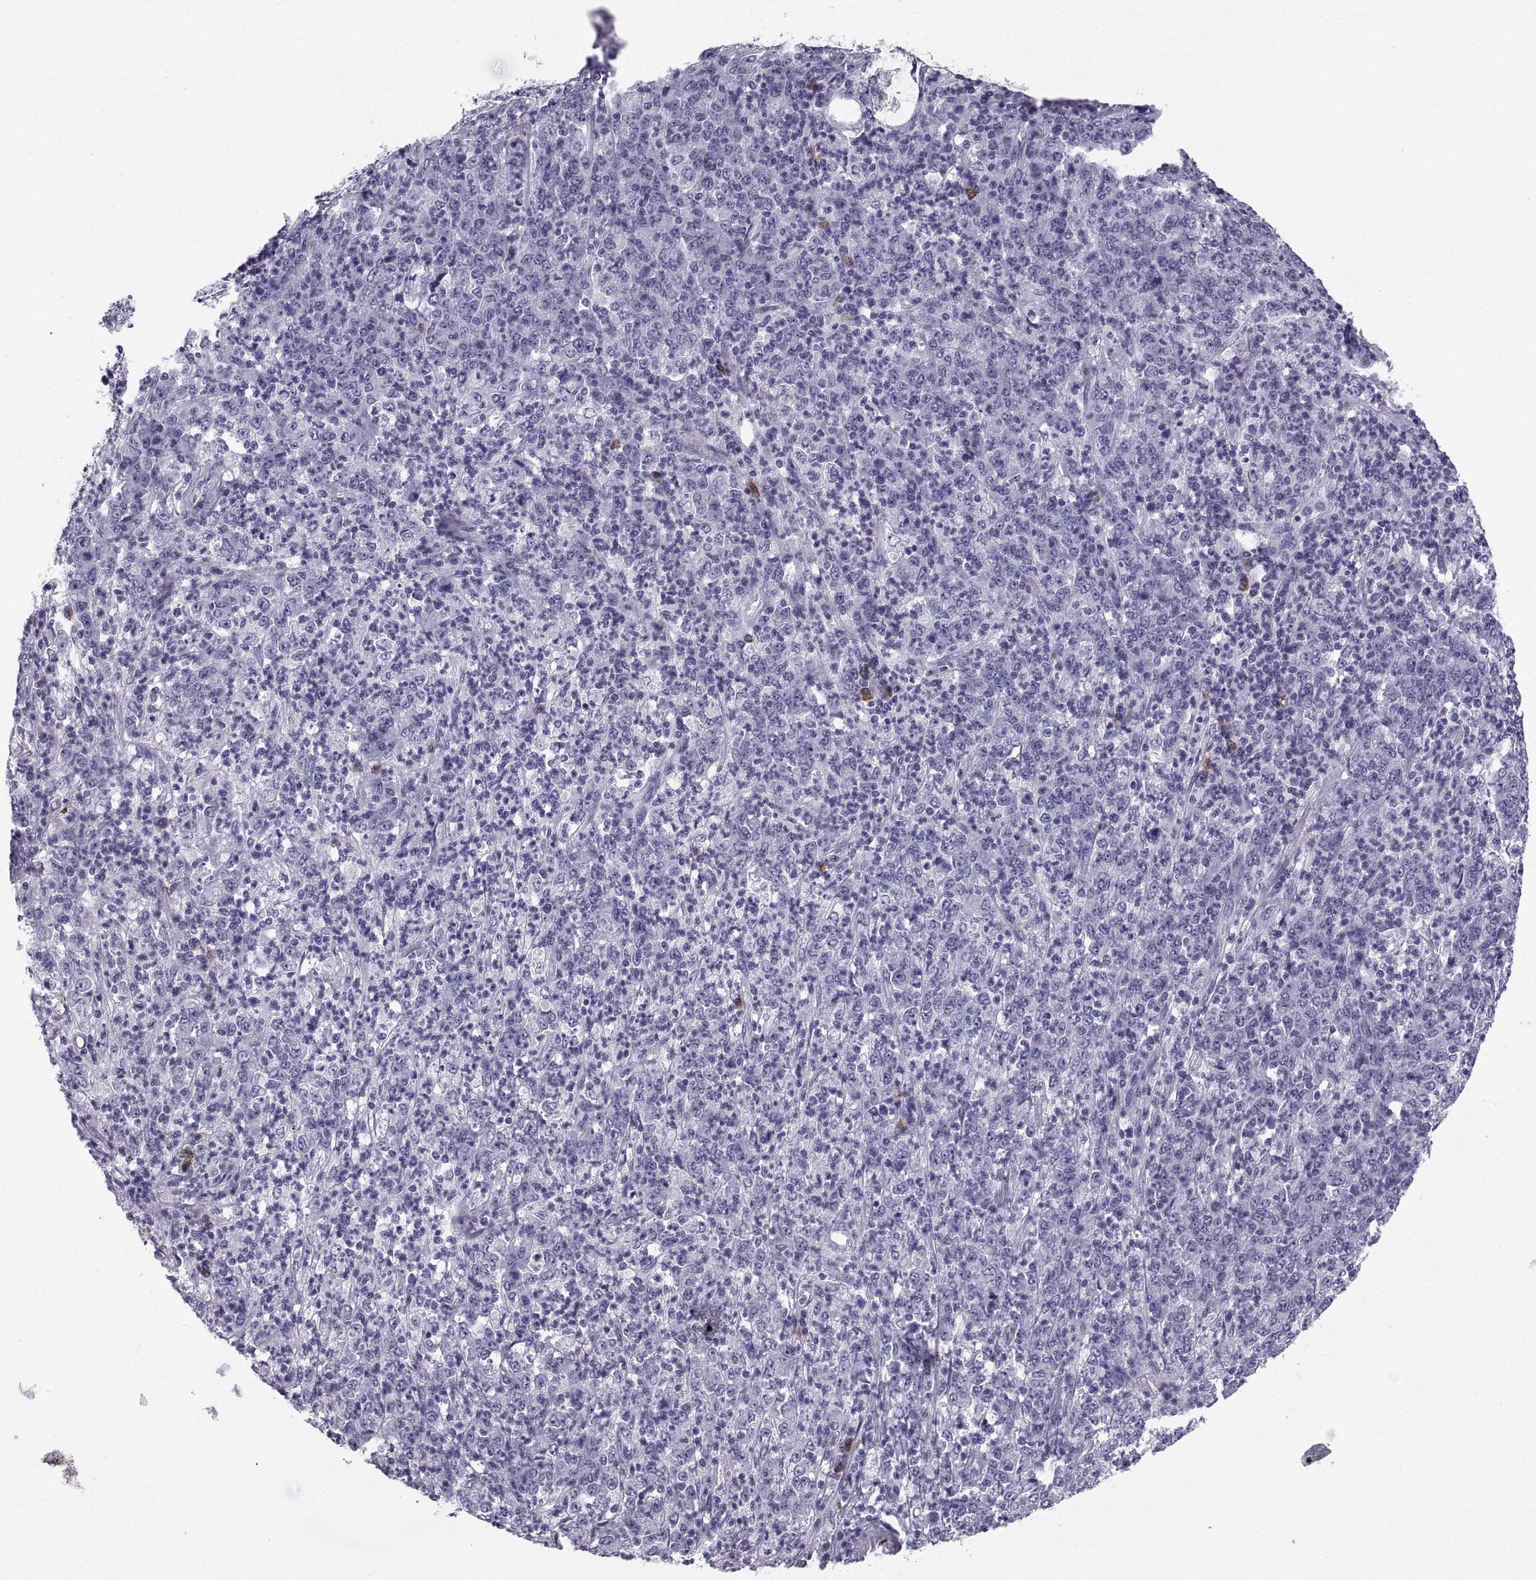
{"staining": {"intensity": "negative", "quantity": "none", "location": "none"}, "tissue": "stomach cancer", "cell_type": "Tumor cells", "image_type": "cancer", "snomed": [{"axis": "morphology", "description": "Adenocarcinoma, NOS"}, {"axis": "topography", "description": "Stomach, lower"}], "caption": "DAB immunohistochemical staining of human stomach cancer (adenocarcinoma) demonstrates no significant staining in tumor cells.", "gene": "CT47A10", "patient": {"sex": "female", "age": 71}}